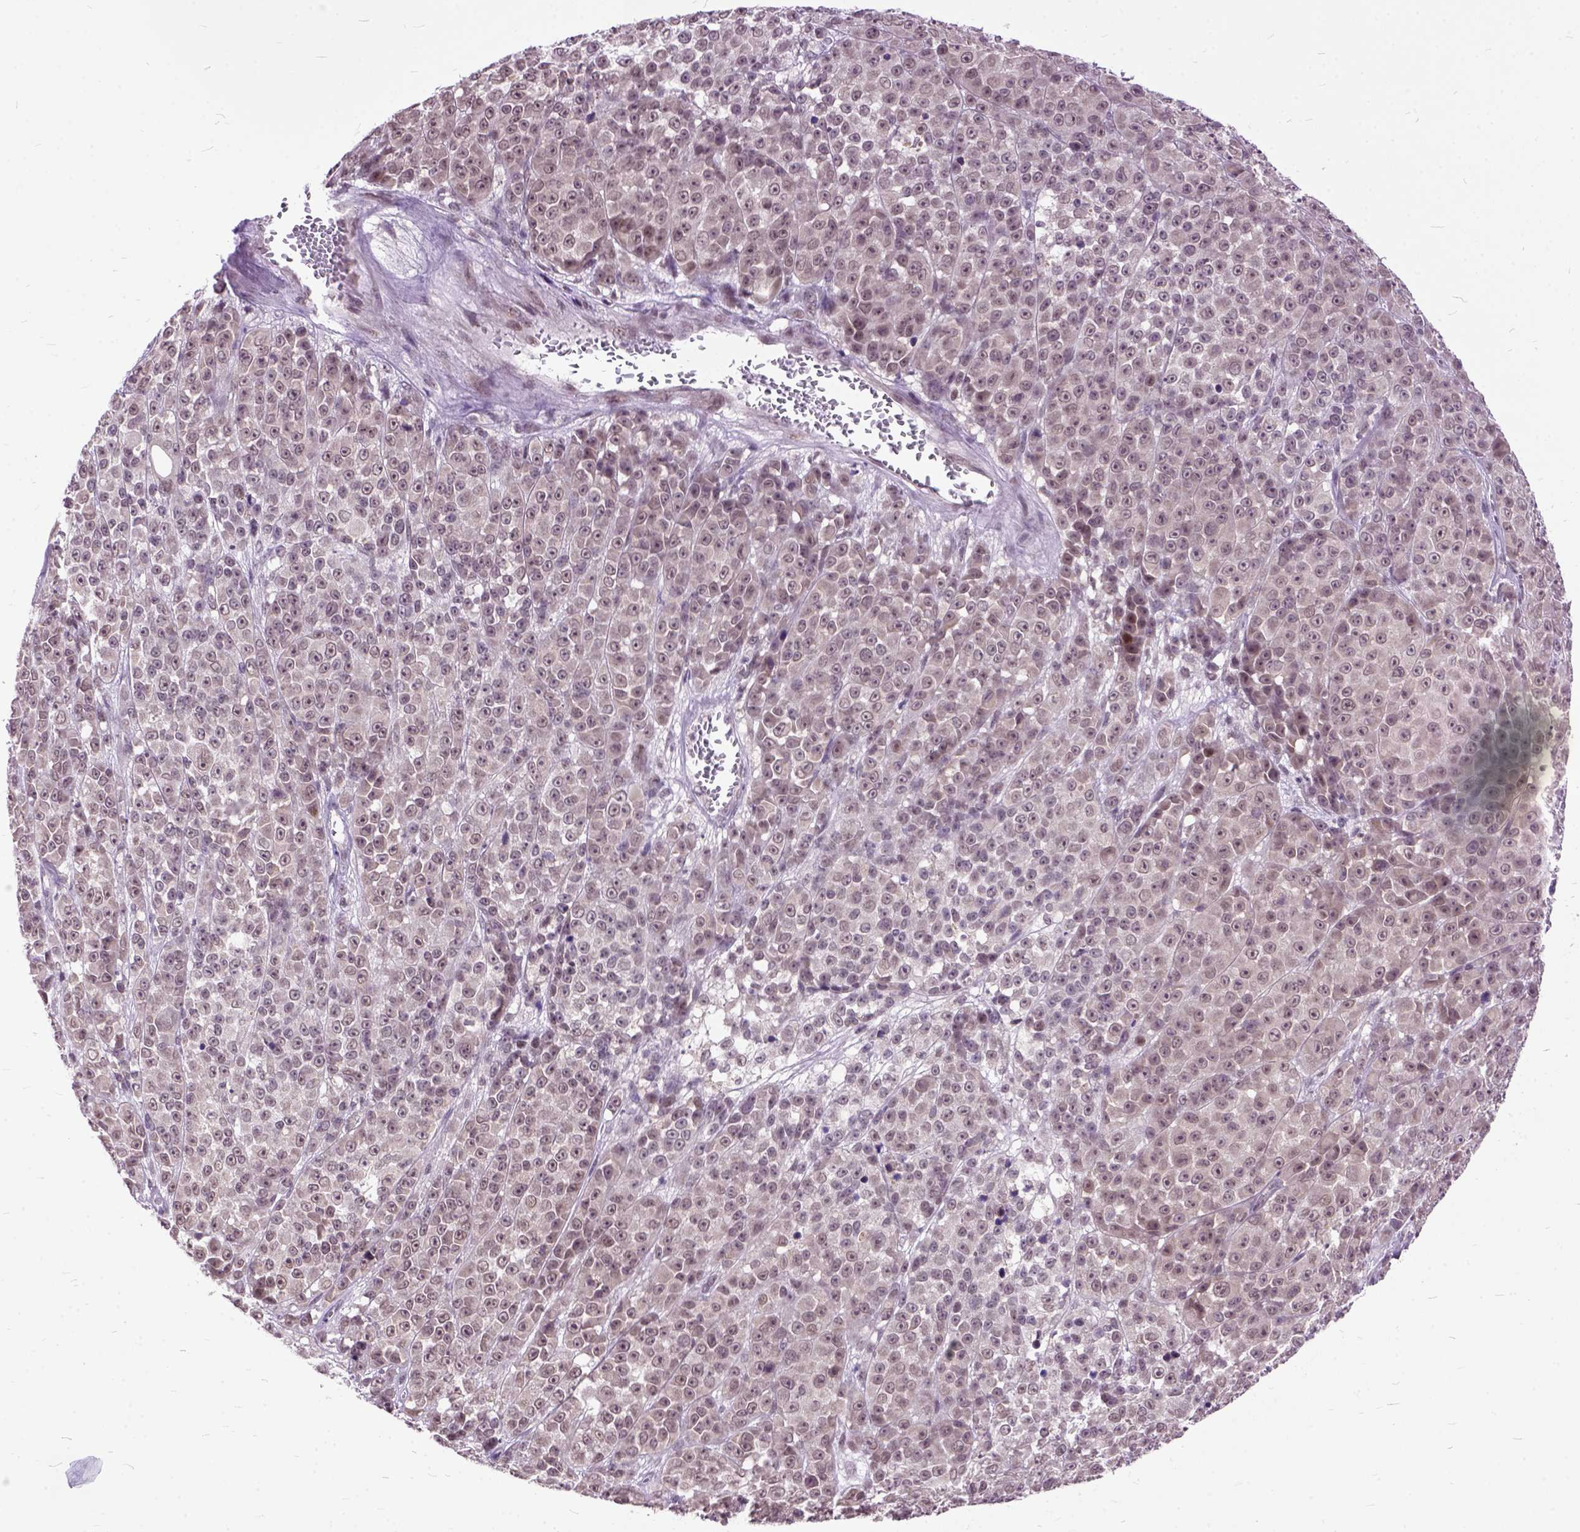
{"staining": {"intensity": "weak", "quantity": ">75%", "location": "nuclear"}, "tissue": "melanoma", "cell_type": "Tumor cells", "image_type": "cancer", "snomed": [{"axis": "morphology", "description": "Malignant melanoma, NOS"}, {"axis": "topography", "description": "Skin"}, {"axis": "topography", "description": "Skin of back"}], "caption": "Immunohistochemical staining of melanoma displays weak nuclear protein positivity in about >75% of tumor cells. Using DAB (3,3'-diaminobenzidine) (brown) and hematoxylin (blue) stains, captured at high magnification using brightfield microscopy.", "gene": "ORC5", "patient": {"sex": "male", "age": 91}}